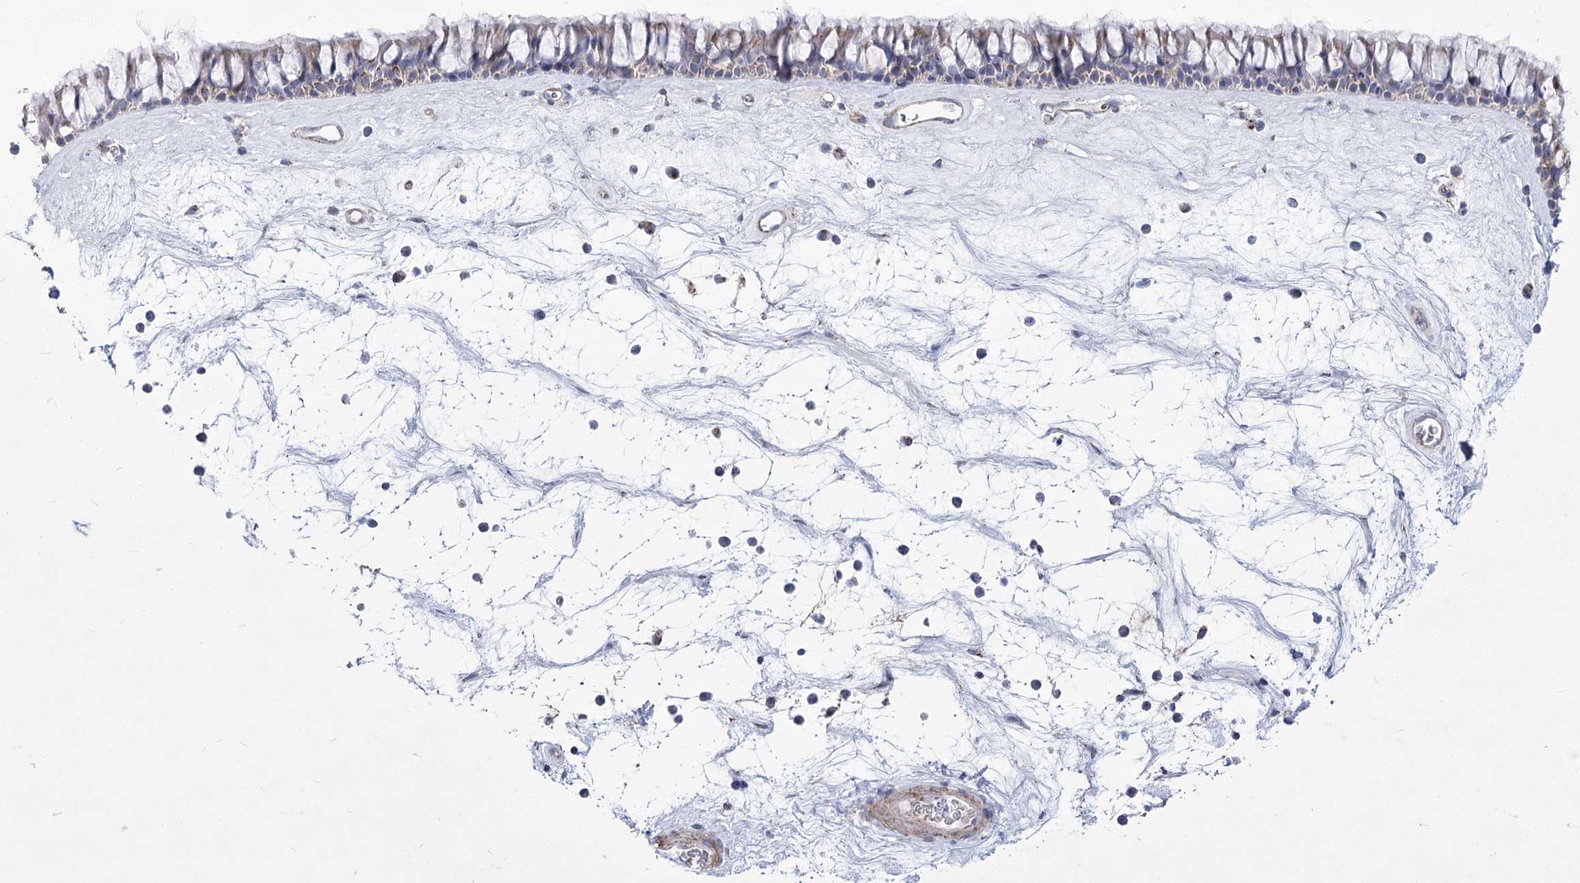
{"staining": {"intensity": "weak", "quantity": "25%-75%", "location": "cytoplasmic/membranous"}, "tissue": "nasopharynx", "cell_type": "Respiratory epithelial cells", "image_type": "normal", "snomed": [{"axis": "morphology", "description": "Normal tissue, NOS"}, {"axis": "topography", "description": "Nasopharynx"}], "caption": "A low amount of weak cytoplasmic/membranous expression is identified in approximately 25%-75% of respiratory epithelial cells in benign nasopharynx. (Brightfield microscopy of DAB IHC at high magnification).", "gene": "PDHB", "patient": {"sex": "male", "age": 64}}